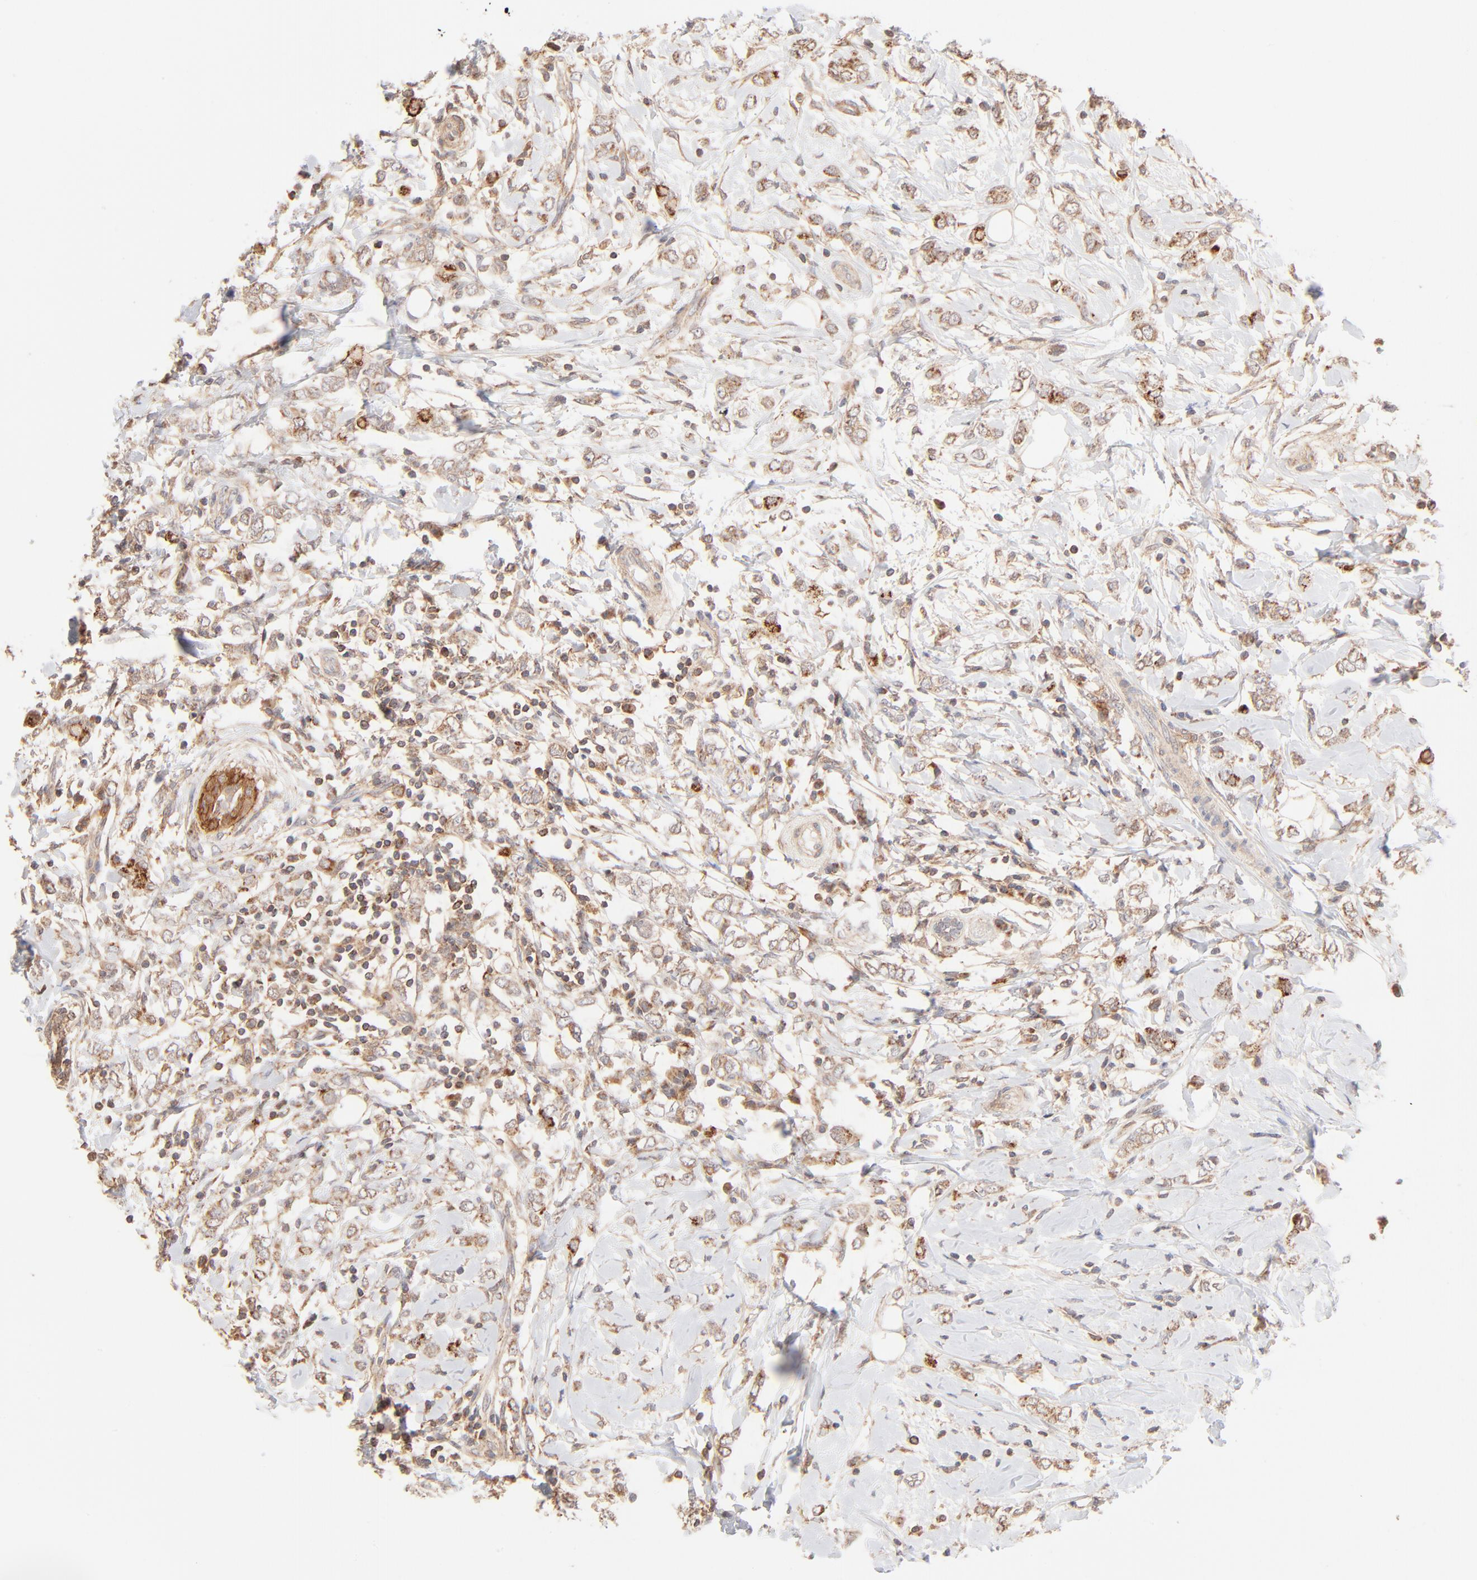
{"staining": {"intensity": "moderate", "quantity": ">75%", "location": "cytoplasmic/membranous"}, "tissue": "breast cancer", "cell_type": "Tumor cells", "image_type": "cancer", "snomed": [{"axis": "morphology", "description": "Normal tissue, NOS"}, {"axis": "morphology", "description": "Lobular carcinoma"}, {"axis": "topography", "description": "Breast"}], "caption": "IHC of human breast lobular carcinoma displays medium levels of moderate cytoplasmic/membranous staining in approximately >75% of tumor cells. (IHC, brightfield microscopy, high magnification).", "gene": "CSPG4", "patient": {"sex": "female", "age": 47}}